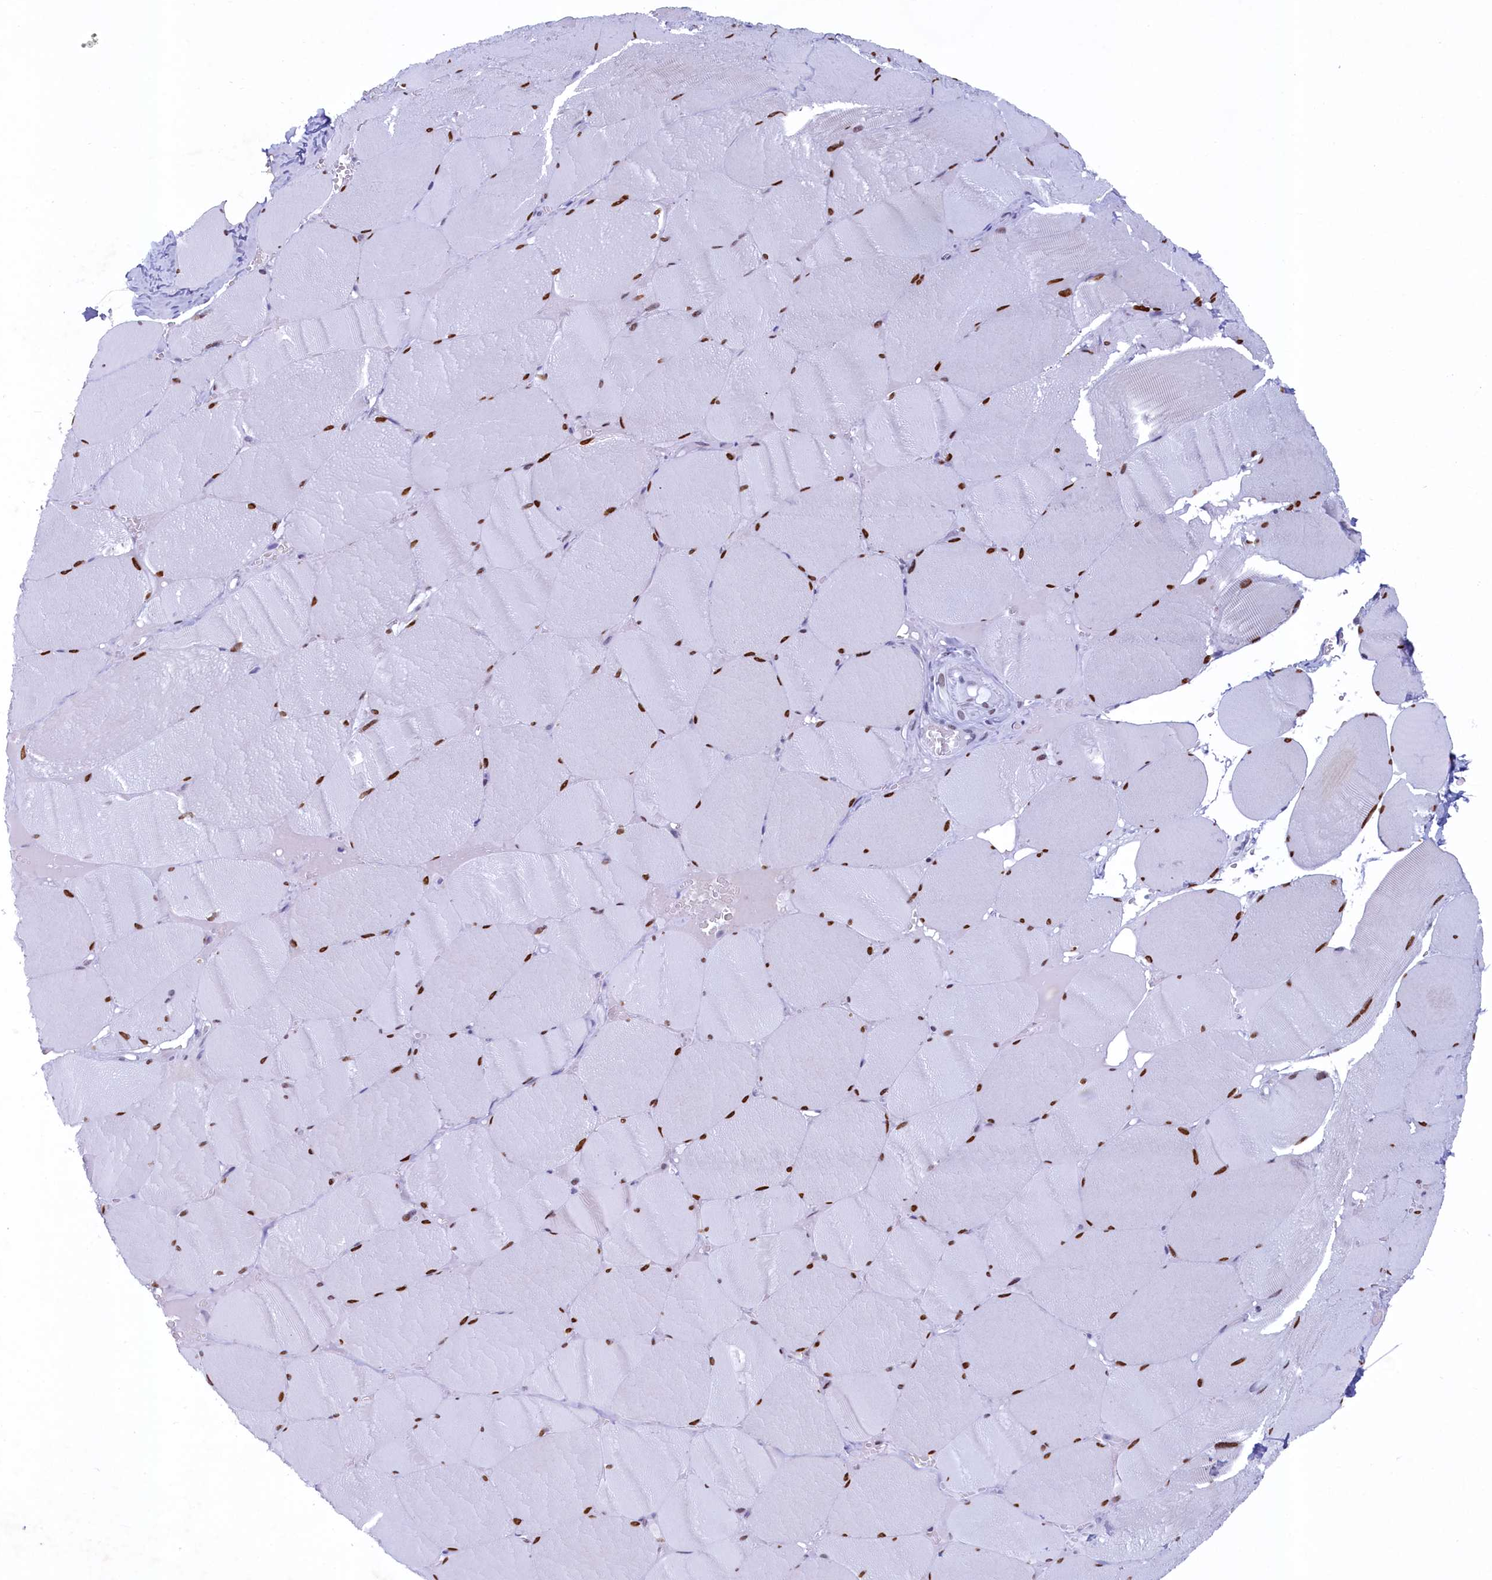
{"staining": {"intensity": "moderate", "quantity": ">75%", "location": "nuclear"}, "tissue": "skeletal muscle", "cell_type": "Myocytes", "image_type": "normal", "snomed": [{"axis": "morphology", "description": "Normal tissue, NOS"}, {"axis": "topography", "description": "Skeletal muscle"}, {"axis": "topography", "description": "Head-Neck"}], "caption": "Myocytes reveal medium levels of moderate nuclear staining in about >75% of cells in normal skeletal muscle. (DAB IHC with brightfield microscopy, high magnification).", "gene": "SUGP2", "patient": {"sex": "male", "age": 66}}